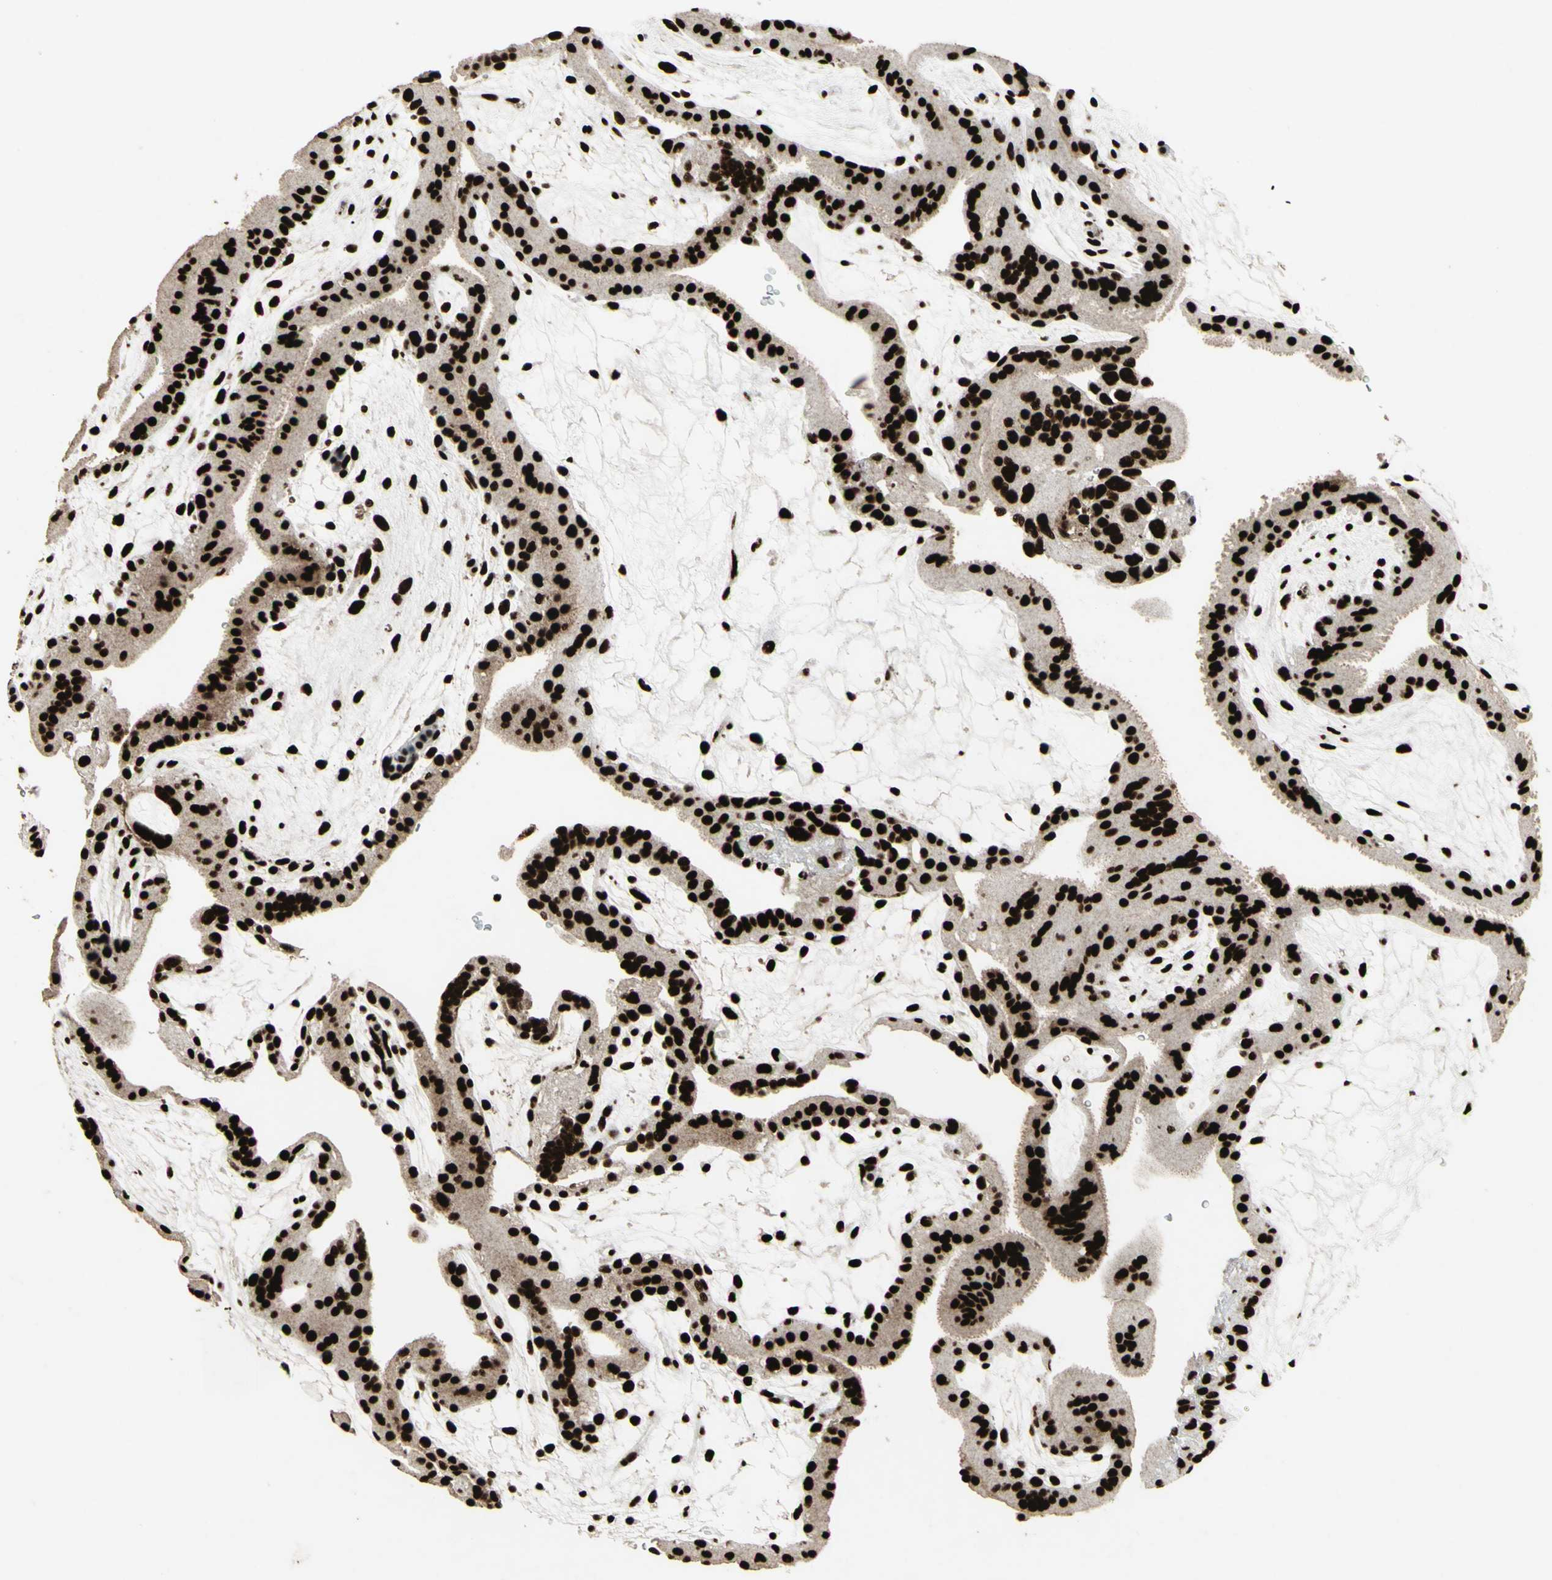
{"staining": {"intensity": "strong", "quantity": ">75%", "location": "nuclear"}, "tissue": "placenta", "cell_type": "Decidual cells", "image_type": "normal", "snomed": [{"axis": "morphology", "description": "Normal tissue, NOS"}, {"axis": "topography", "description": "Placenta"}], "caption": "A brown stain labels strong nuclear staining of a protein in decidual cells of normal human placenta. The staining is performed using DAB (3,3'-diaminobenzidine) brown chromogen to label protein expression. The nuclei are counter-stained blue using hematoxylin.", "gene": "U2AF2", "patient": {"sex": "female", "age": 19}}